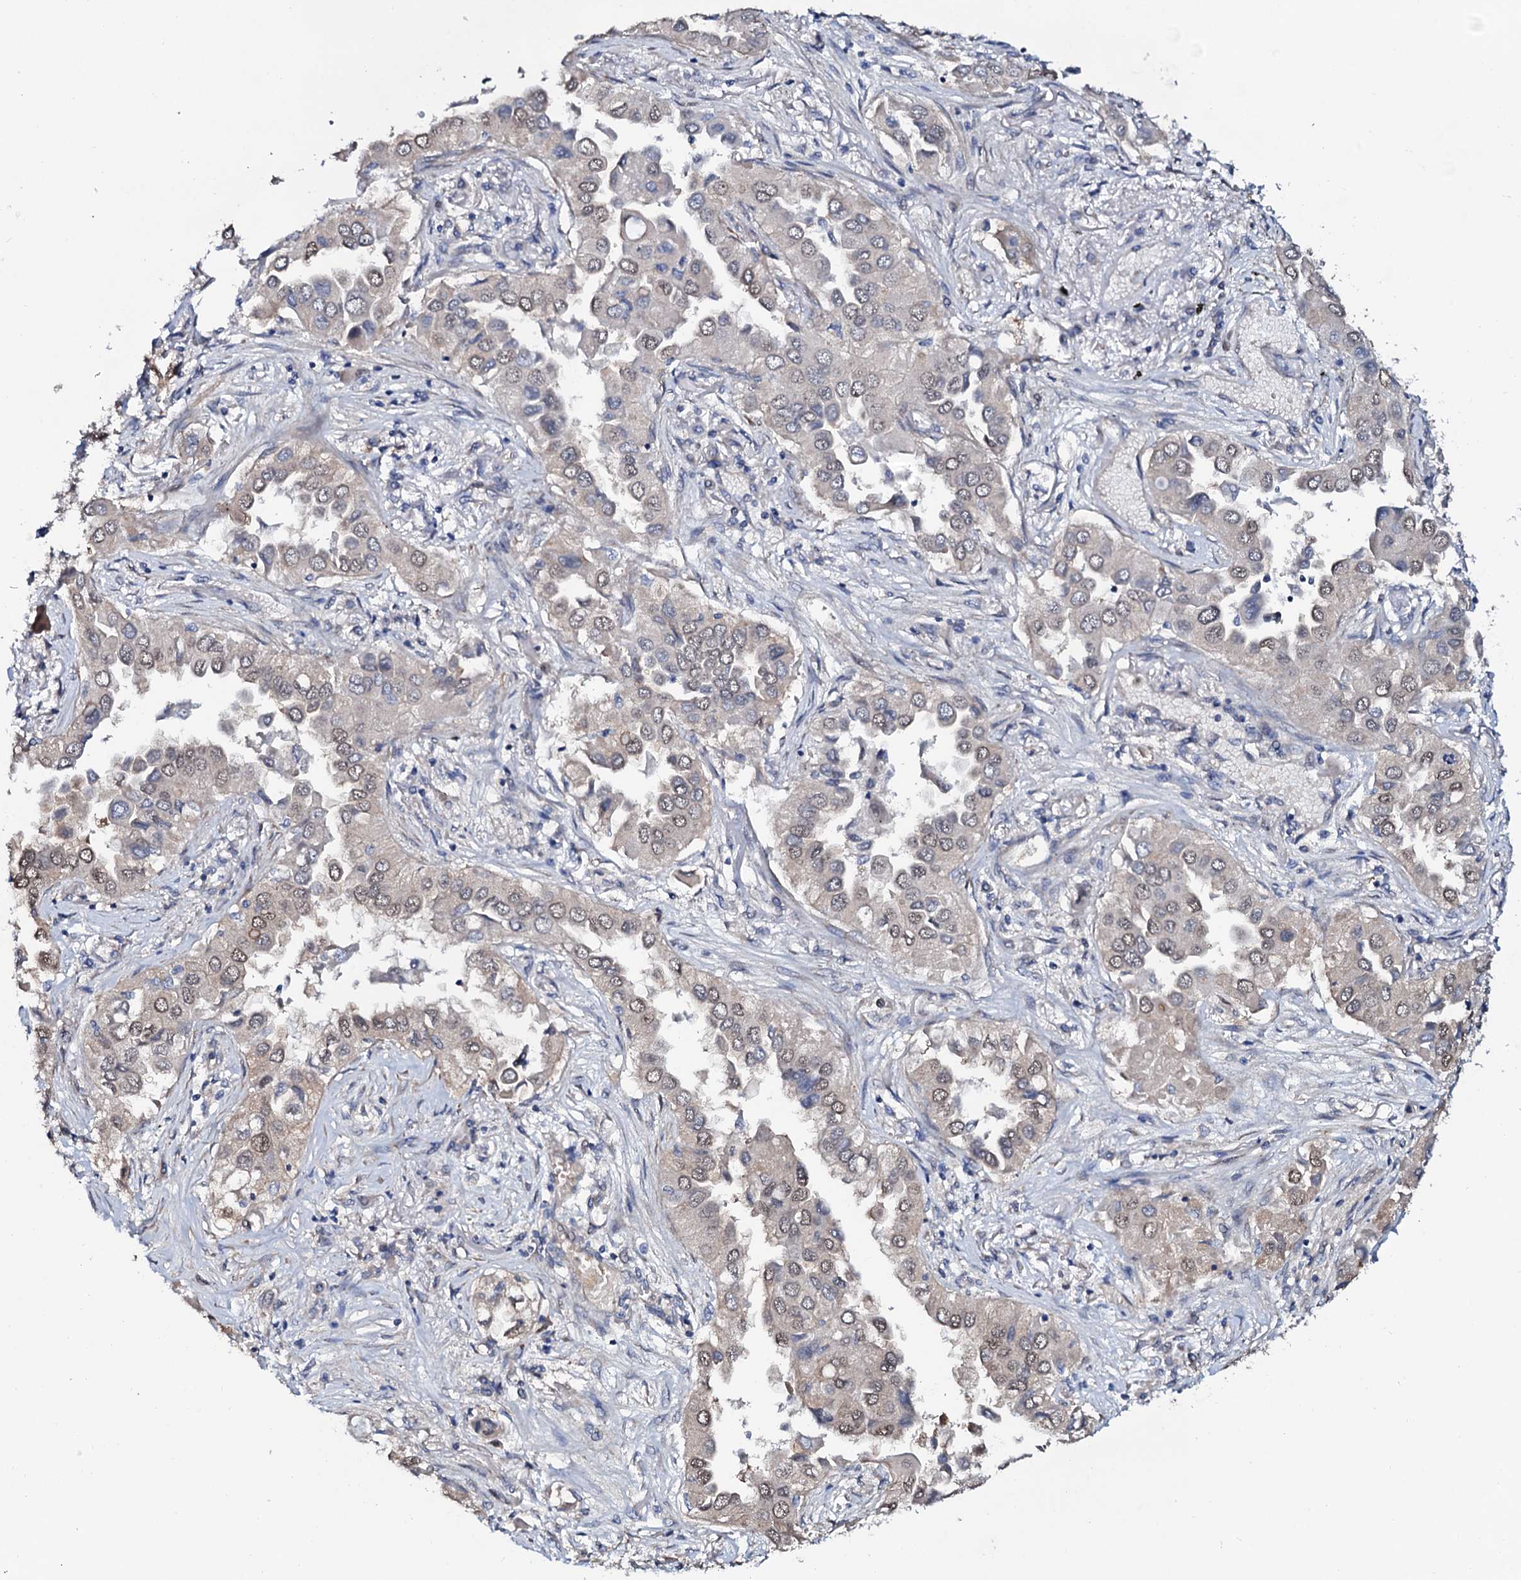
{"staining": {"intensity": "weak", "quantity": "25%-75%", "location": "cytoplasmic/membranous,nuclear"}, "tissue": "lung cancer", "cell_type": "Tumor cells", "image_type": "cancer", "snomed": [{"axis": "morphology", "description": "Adenocarcinoma, NOS"}, {"axis": "topography", "description": "Lung"}], "caption": "Protein analysis of lung cancer (adenocarcinoma) tissue displays weak cytoplasmic/membranous and nuclear positivity in about 25%-75% of tumor cells. (DAB (3,3'-diaminobenzidine) IHC with brightfield microscopy, high magnification).", "gene": "PPP1R3D", "patient": {"sex": "female", "age": 76}}